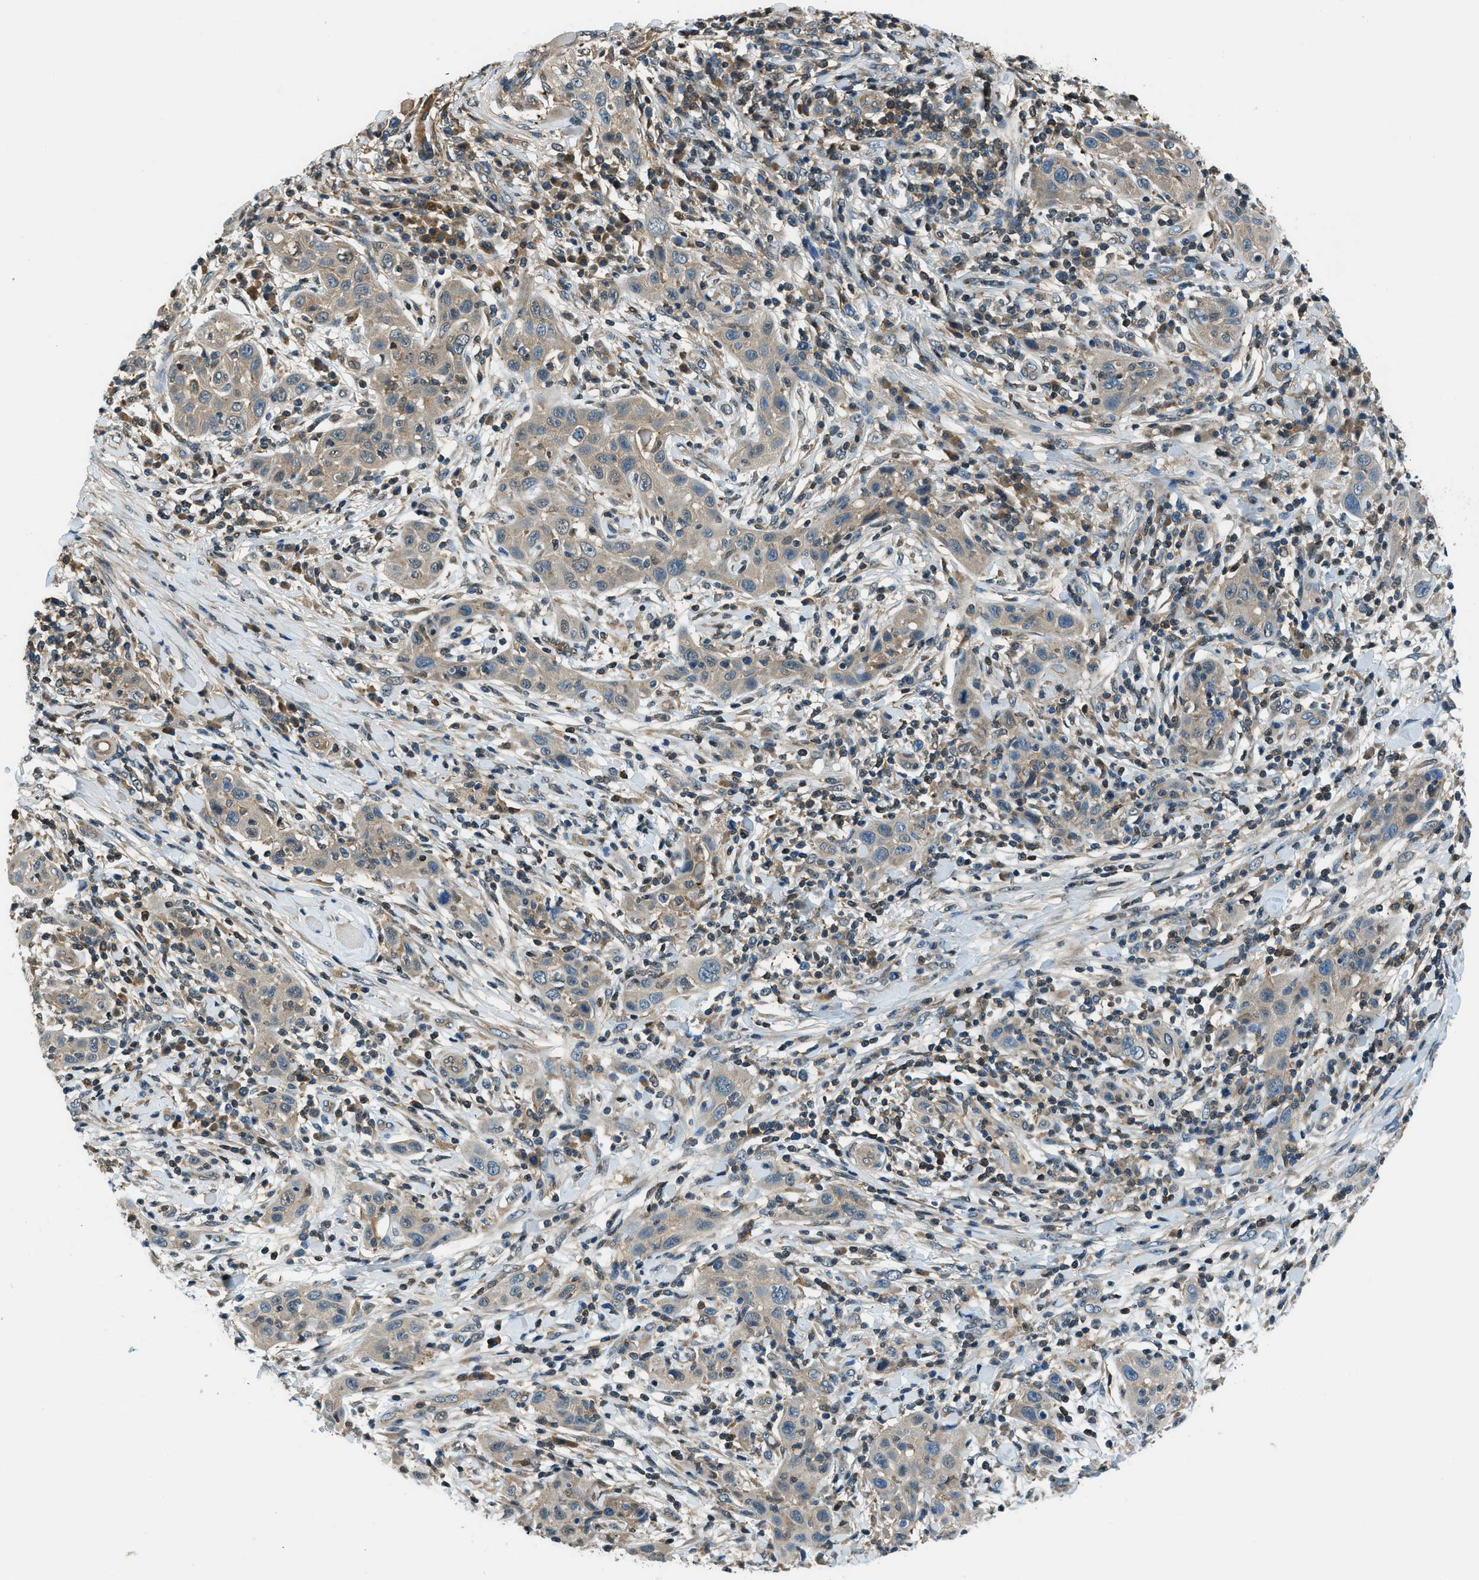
{"staining": {"intensity": "weak", "quantity": ">75%", "location": "cytoplasmic/membranous"}, "tissue": "skin cancer", "cell_type": "Tumor cells", "image_type": "cancer", "snomed": [{"axis": "morphology", "description": "Squamous cell carcinoma, NOS"}, {"axis": "topography", "description": "Skin"}], "caption": "Tumor cells demonstrate low levels of weak cytoplasmic/membranous positivity in about >75% of cells in human skin cancer (squamous cell carcinoma). (DAB (3,3'-diaminobenzidine) IHC with brightfield microscopy, high magnification).", "gene": "HEBP2", "patient": {"sex": "female", "age": 88}}